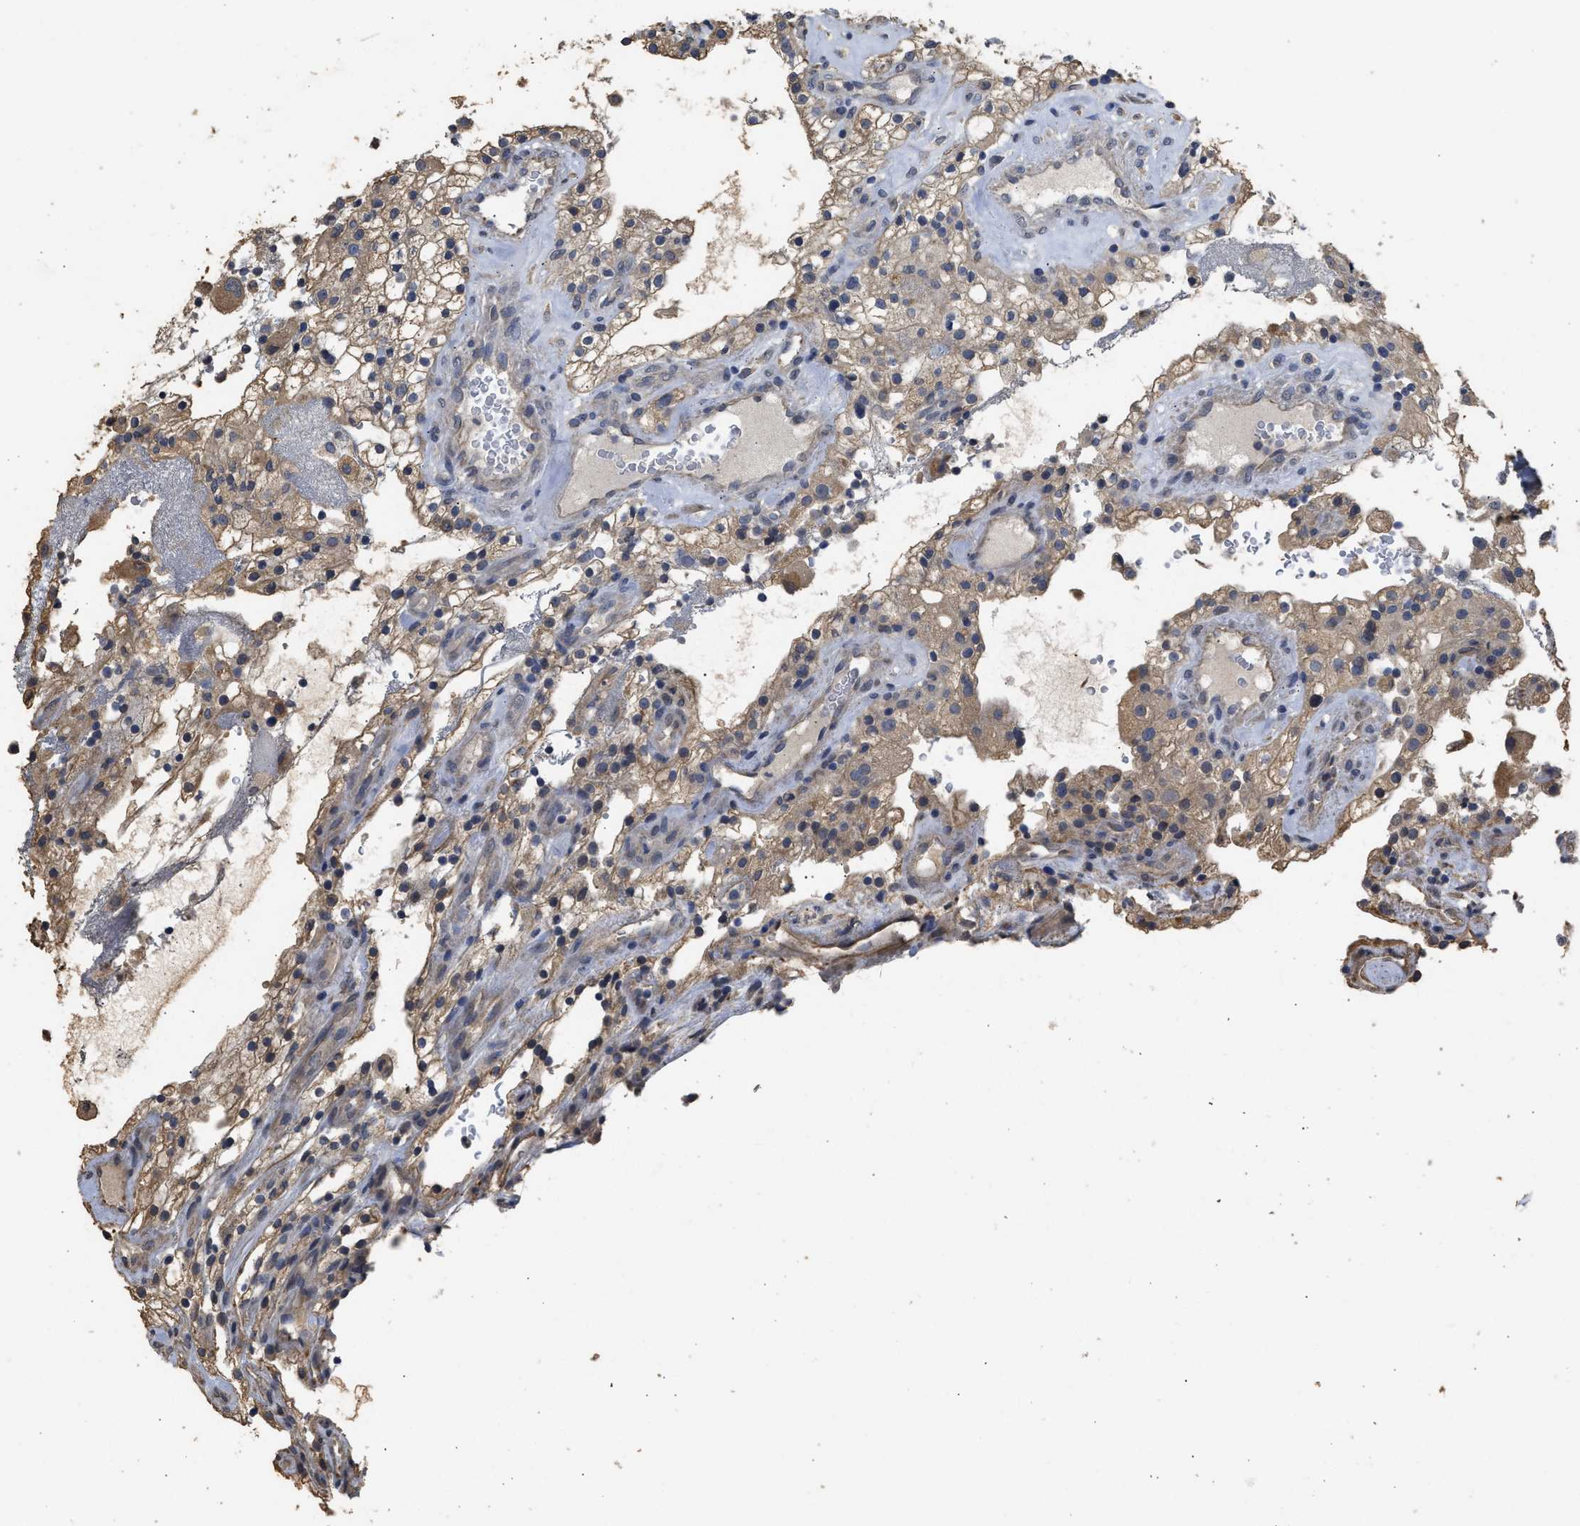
{"staining": {"intensity": "weak", "quantity": ">75%", "location": "cytoplasmic/membranous"}, "tissue": "renal cancer", "cell_type": "Tumor cells", "image_type": "cancer", "snomed": [{"axis": "morphology", "description": "Adenocarcinoma, NOS"}, {"axis": "topography", "description": "Kidney"}], "caption": "This photomicrograph shows renal cancer (adenocarcinoma) stained with immunohistochemistry (IHC) to label a protein in brown. The cytoplasmic/membranous of tumor cells show weak positivity for the protein. Nuclei are counter-stained blue.", "gene": "SPINT2", "patient": {"sex": "female", "age": 52}}